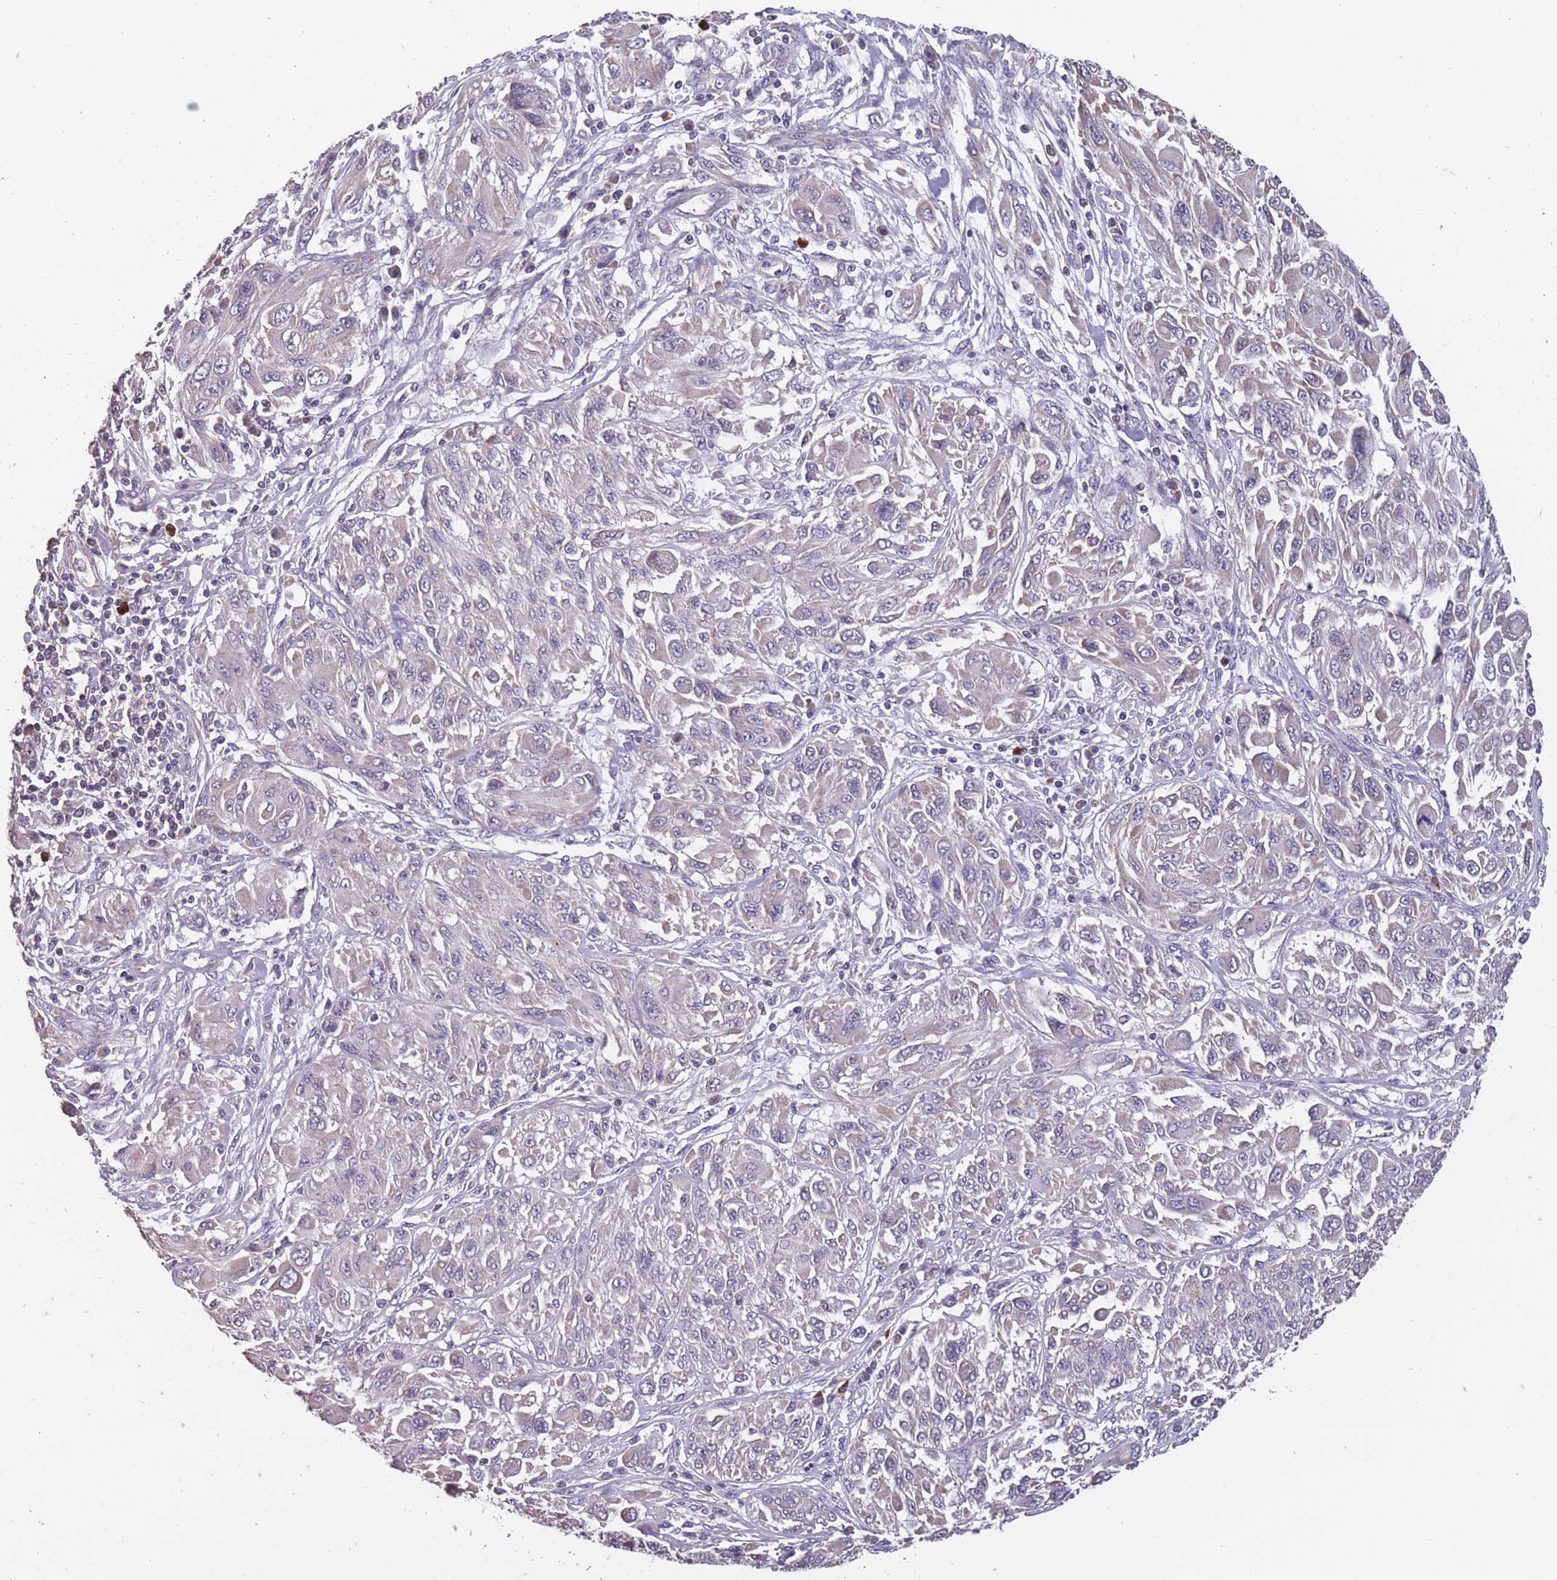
{"staining": {"intensity": "weak", "quantity": "25%-75%", "location": "cytoplasmic/membranous"}, "tissue": "melanoma", "cell_type": "Tumor cells", "image_type": "cancer", "snomed": [{"axis": "morphology", "description": "Malignant melanoma, NOS"}, {"axis": "topography", "description": "Skin"}], "caption": "There is low levels of weak cytoplasmic/membranous staining in tumor cells of melanoma, as demonstrated by immunohistochemical staining (brown color).", "gene": "TOMM40L", "patient": {"sex": "female", "age": 91}}